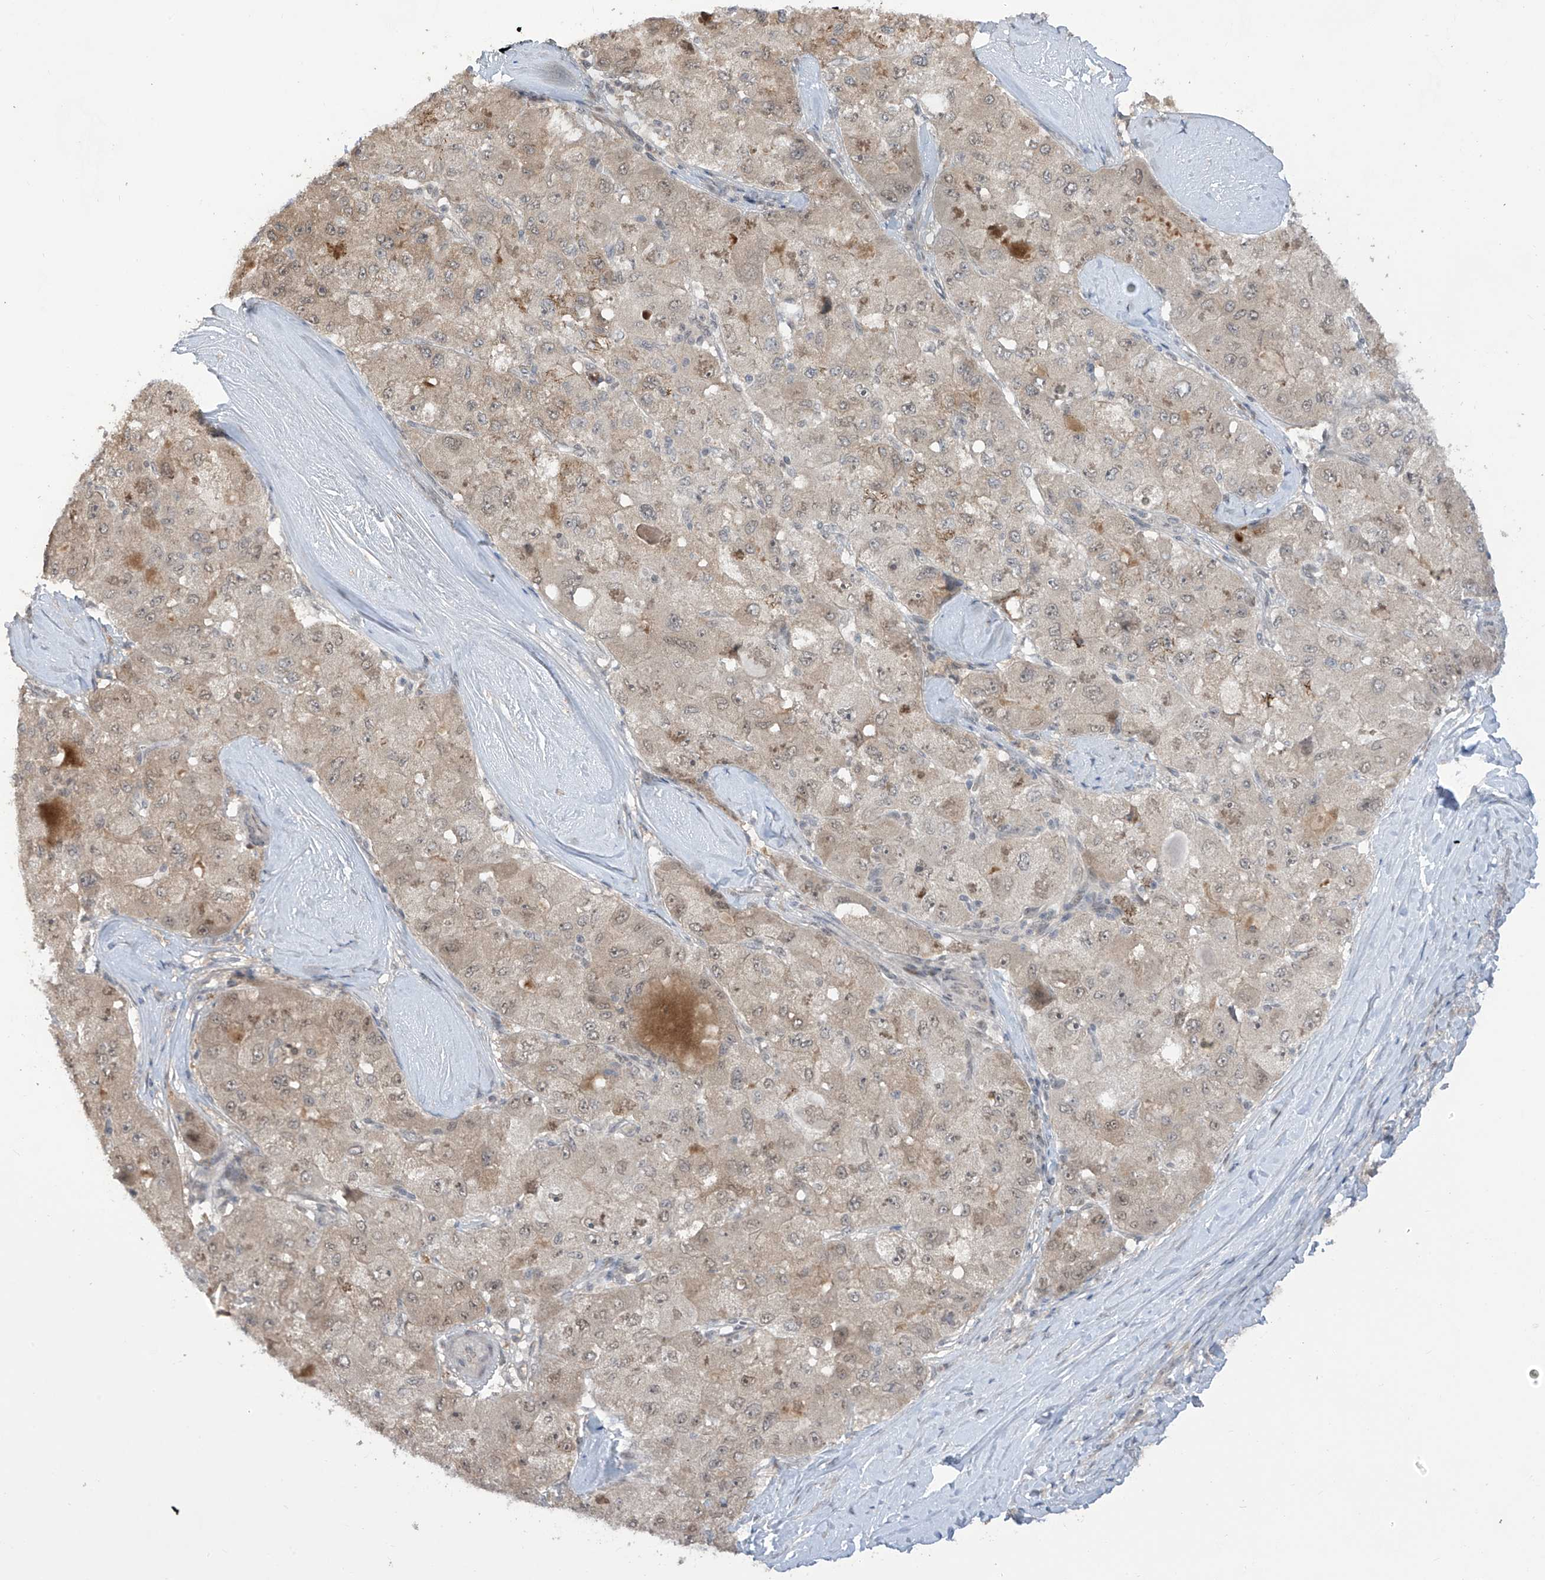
{"staining": {"intensity": "weak", "quantity": "25%-75%", "location": "cytoplasmic/membranous,nuclear"}, "tissue": "liver cancer", "cell_type": "Tumor cells", "image_type": "cancer", "snomed": [{"axis": "morphology", "description": "Carcinoma, Hepatocellular, NOS"}, {"axis": "topography", "description": "Liver"}], "caption": "The photomicrograph shows immunohistochemical staining of liver cancer. There is weak cytoplasmic/membranous and nuclear staining is identified in about 25%-75% of tumor cells. The staining is performed using DAB brown chromogen to label protein expression. The nuclei are counter-stained blue using hematoxylin.", "gene": "OGT", "patient": {"sex": "male", "age": 80}}